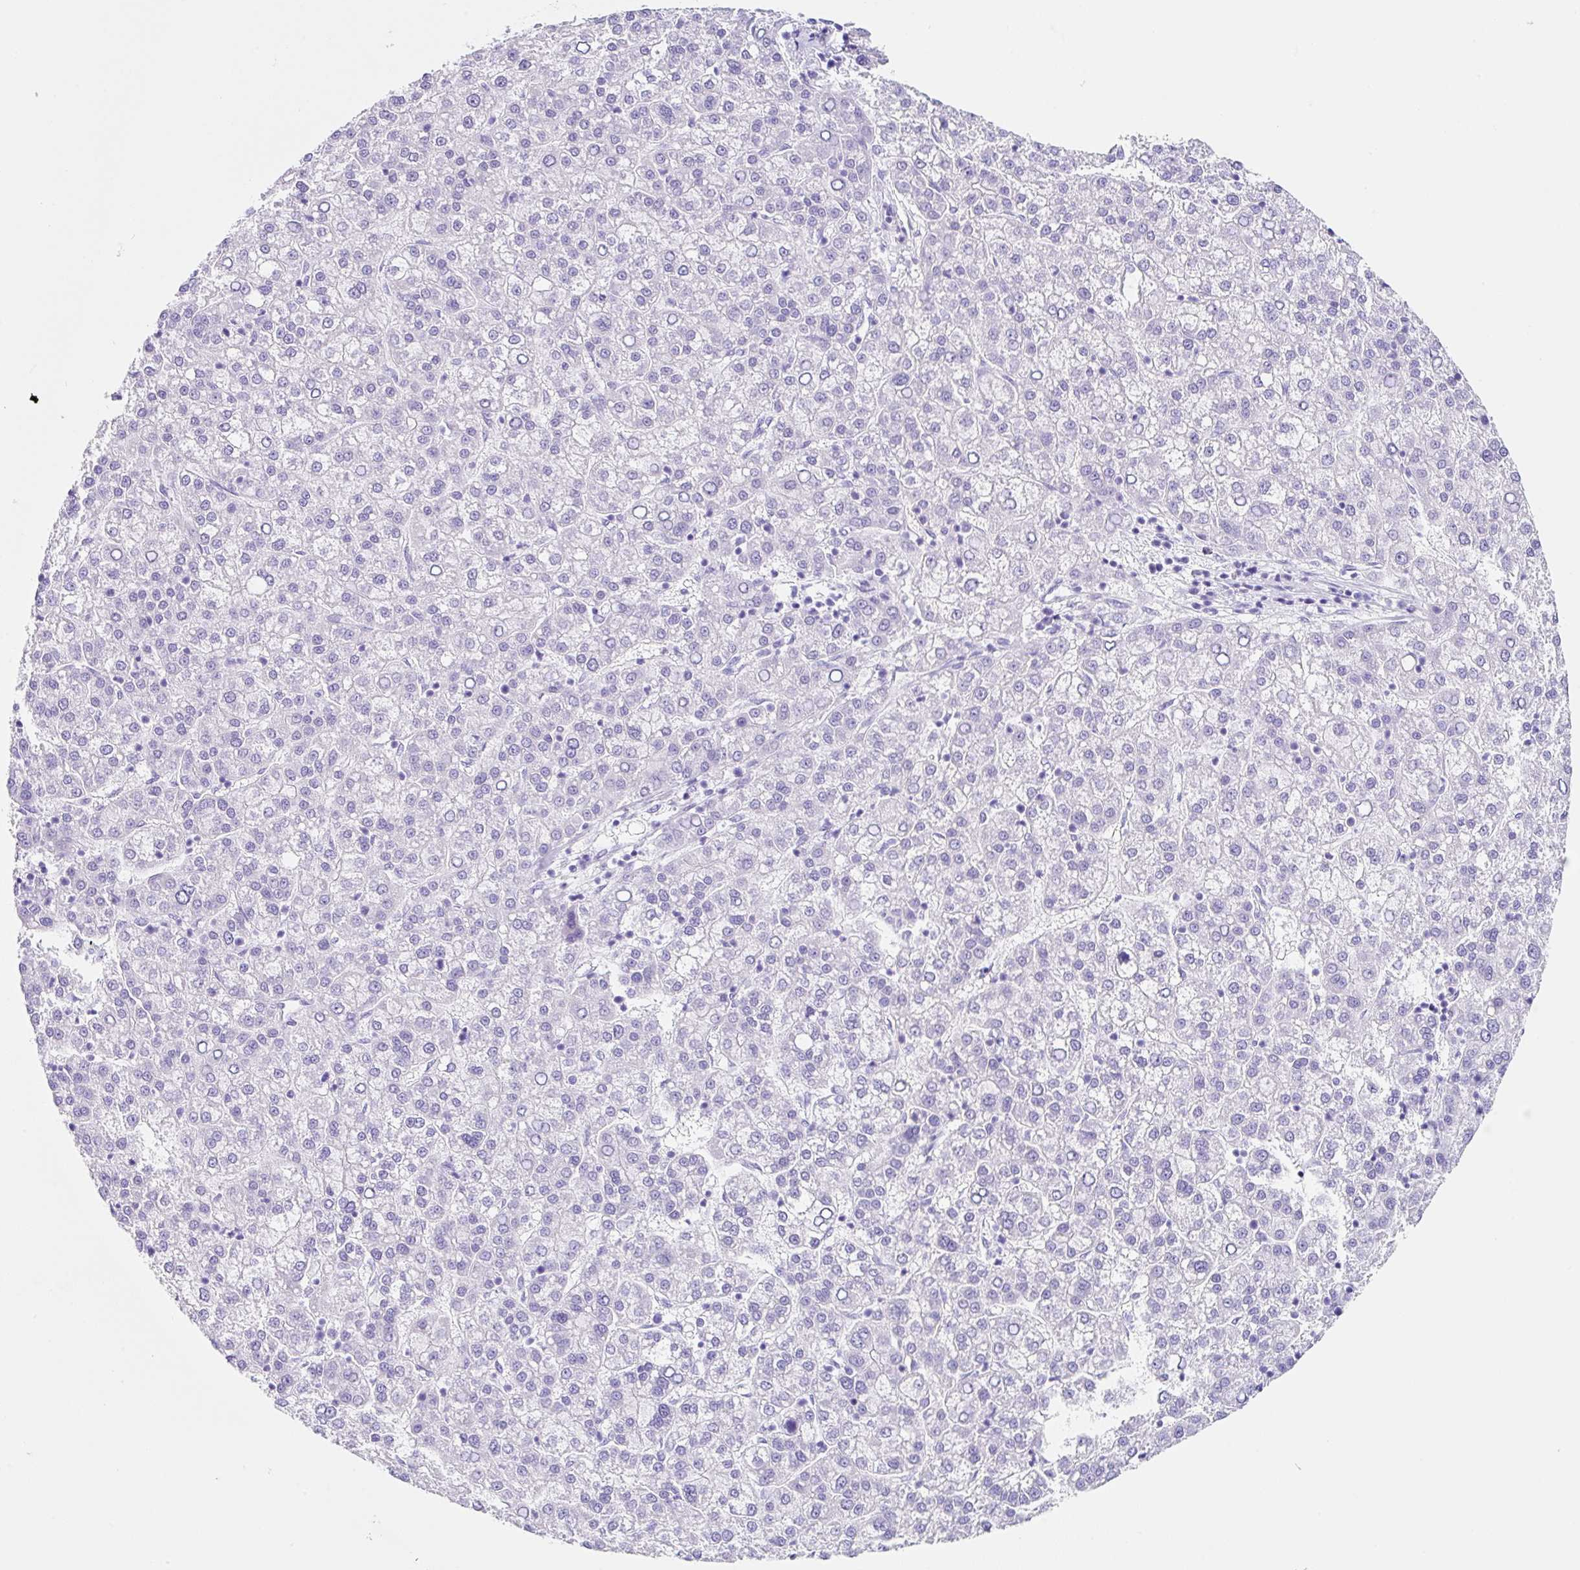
{"staining": {"intensity": "negative", "quantity": "none", "location": "none"}, "tissue": "liver cancer", "cell_type": "Tumor cells", "image_type": "cancer", "snomed": [{"axis": "morphology", "description": "Carcinoma, Hepatocellular, NOS"}, {"axis": "topography", "description": "Liver"}], "caption": "This is a image of immunohistochemistry (IHC) staining of hepatocellular carcinoma (liver), which shows no staining in tumor cells.", "gene": "CLDND2", "patient": {"sex": "female", "age": 58}}